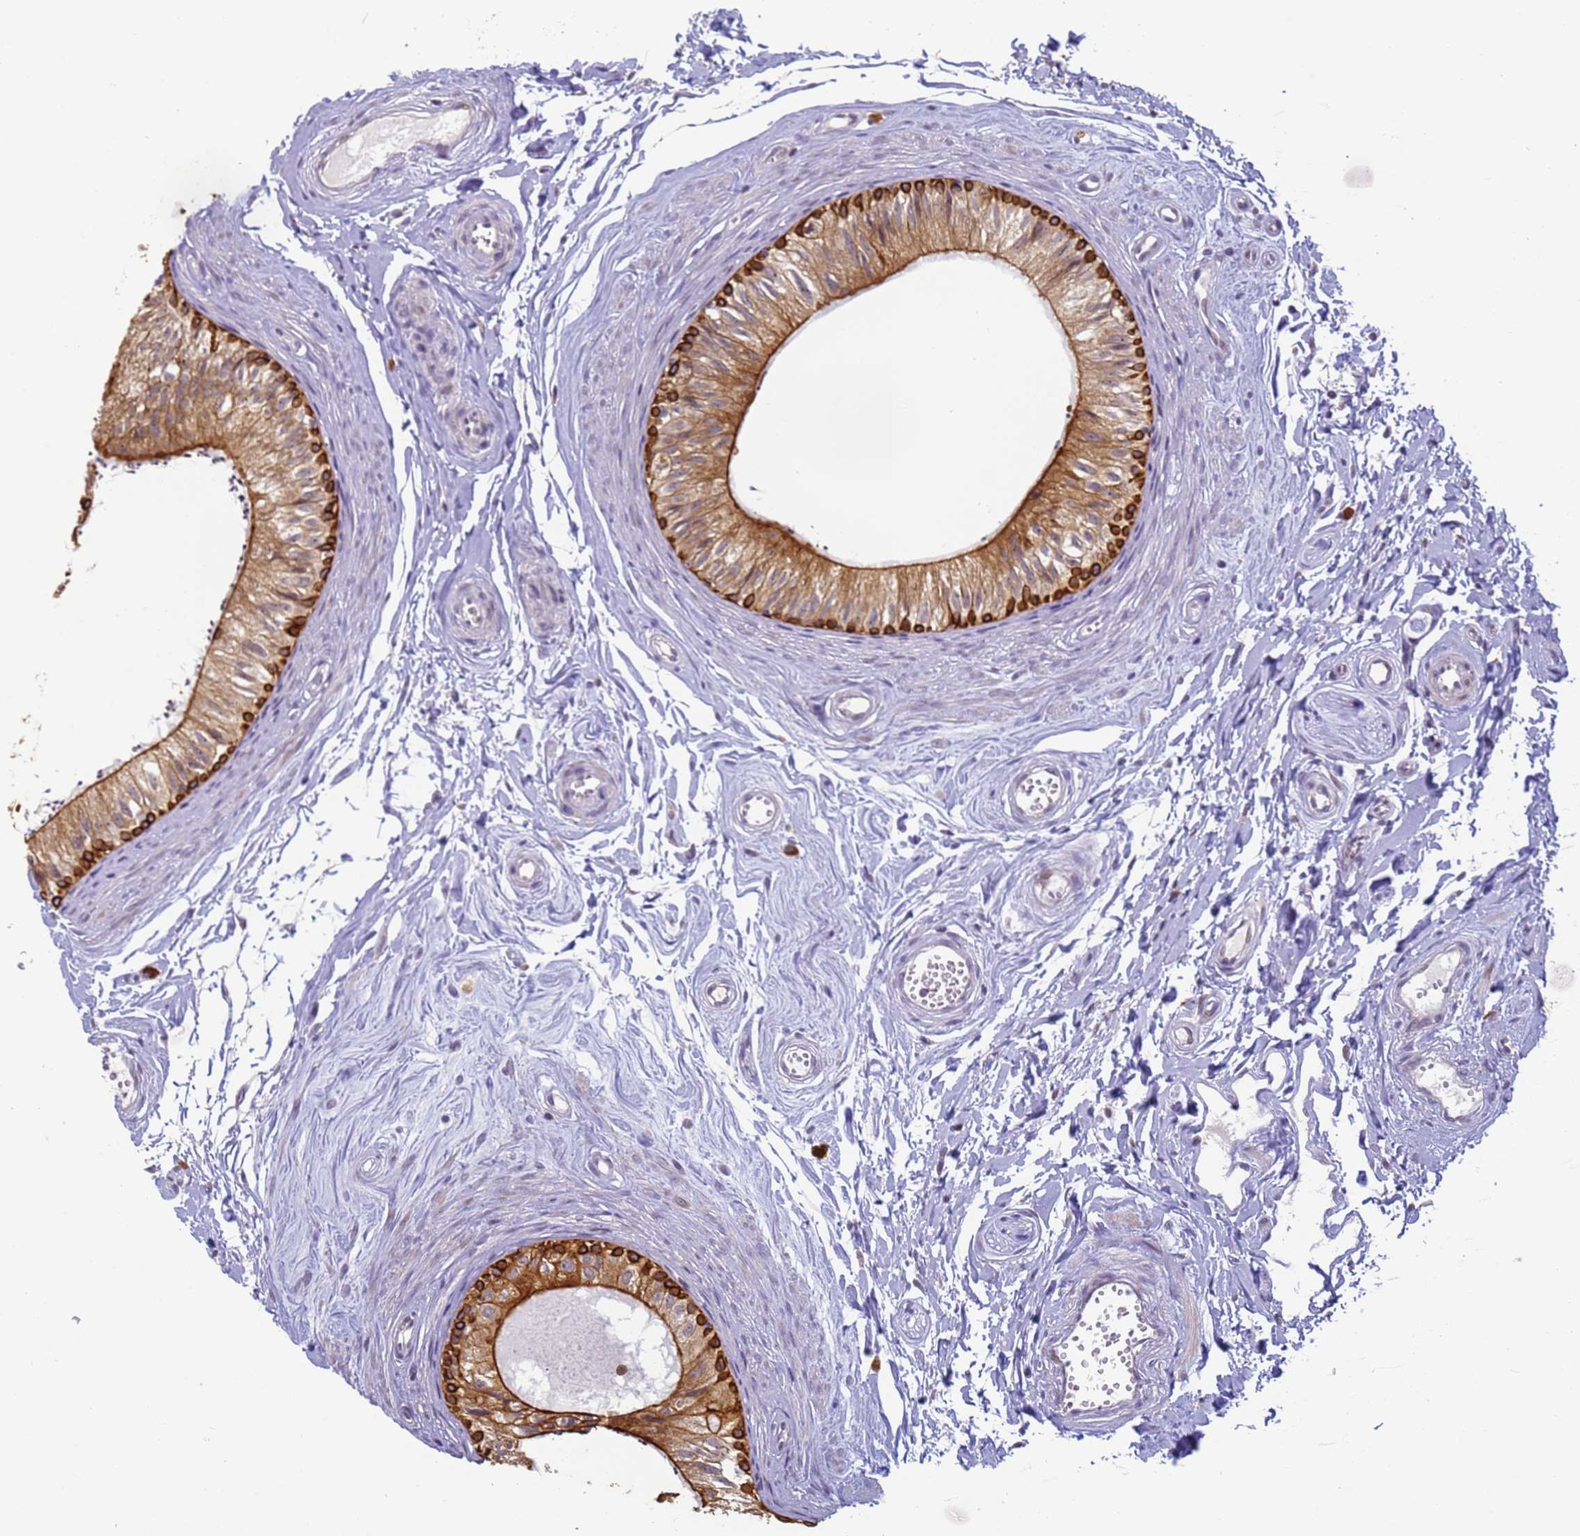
{"staining": {"intensity": "strong", "quantity": ">75%", "location": "cytoplasmic/membranous"}, "tissue": "epididymis", "cell_type": "Glandular cells", "image_type": "normal", "snomed": [{"axis": "morphology", "description": "Normal tissue, NOS"}, {"axis": "topography", "description": "Epididymis"}], "caption": "Strong cytoplasmic/membranous expression for a protein is appreciated in about >75% of glandular cells of benign epididymis using immunohistochemistry.", "gene": "VWA3A", "patient": {"sex": "male", "age": 56}}